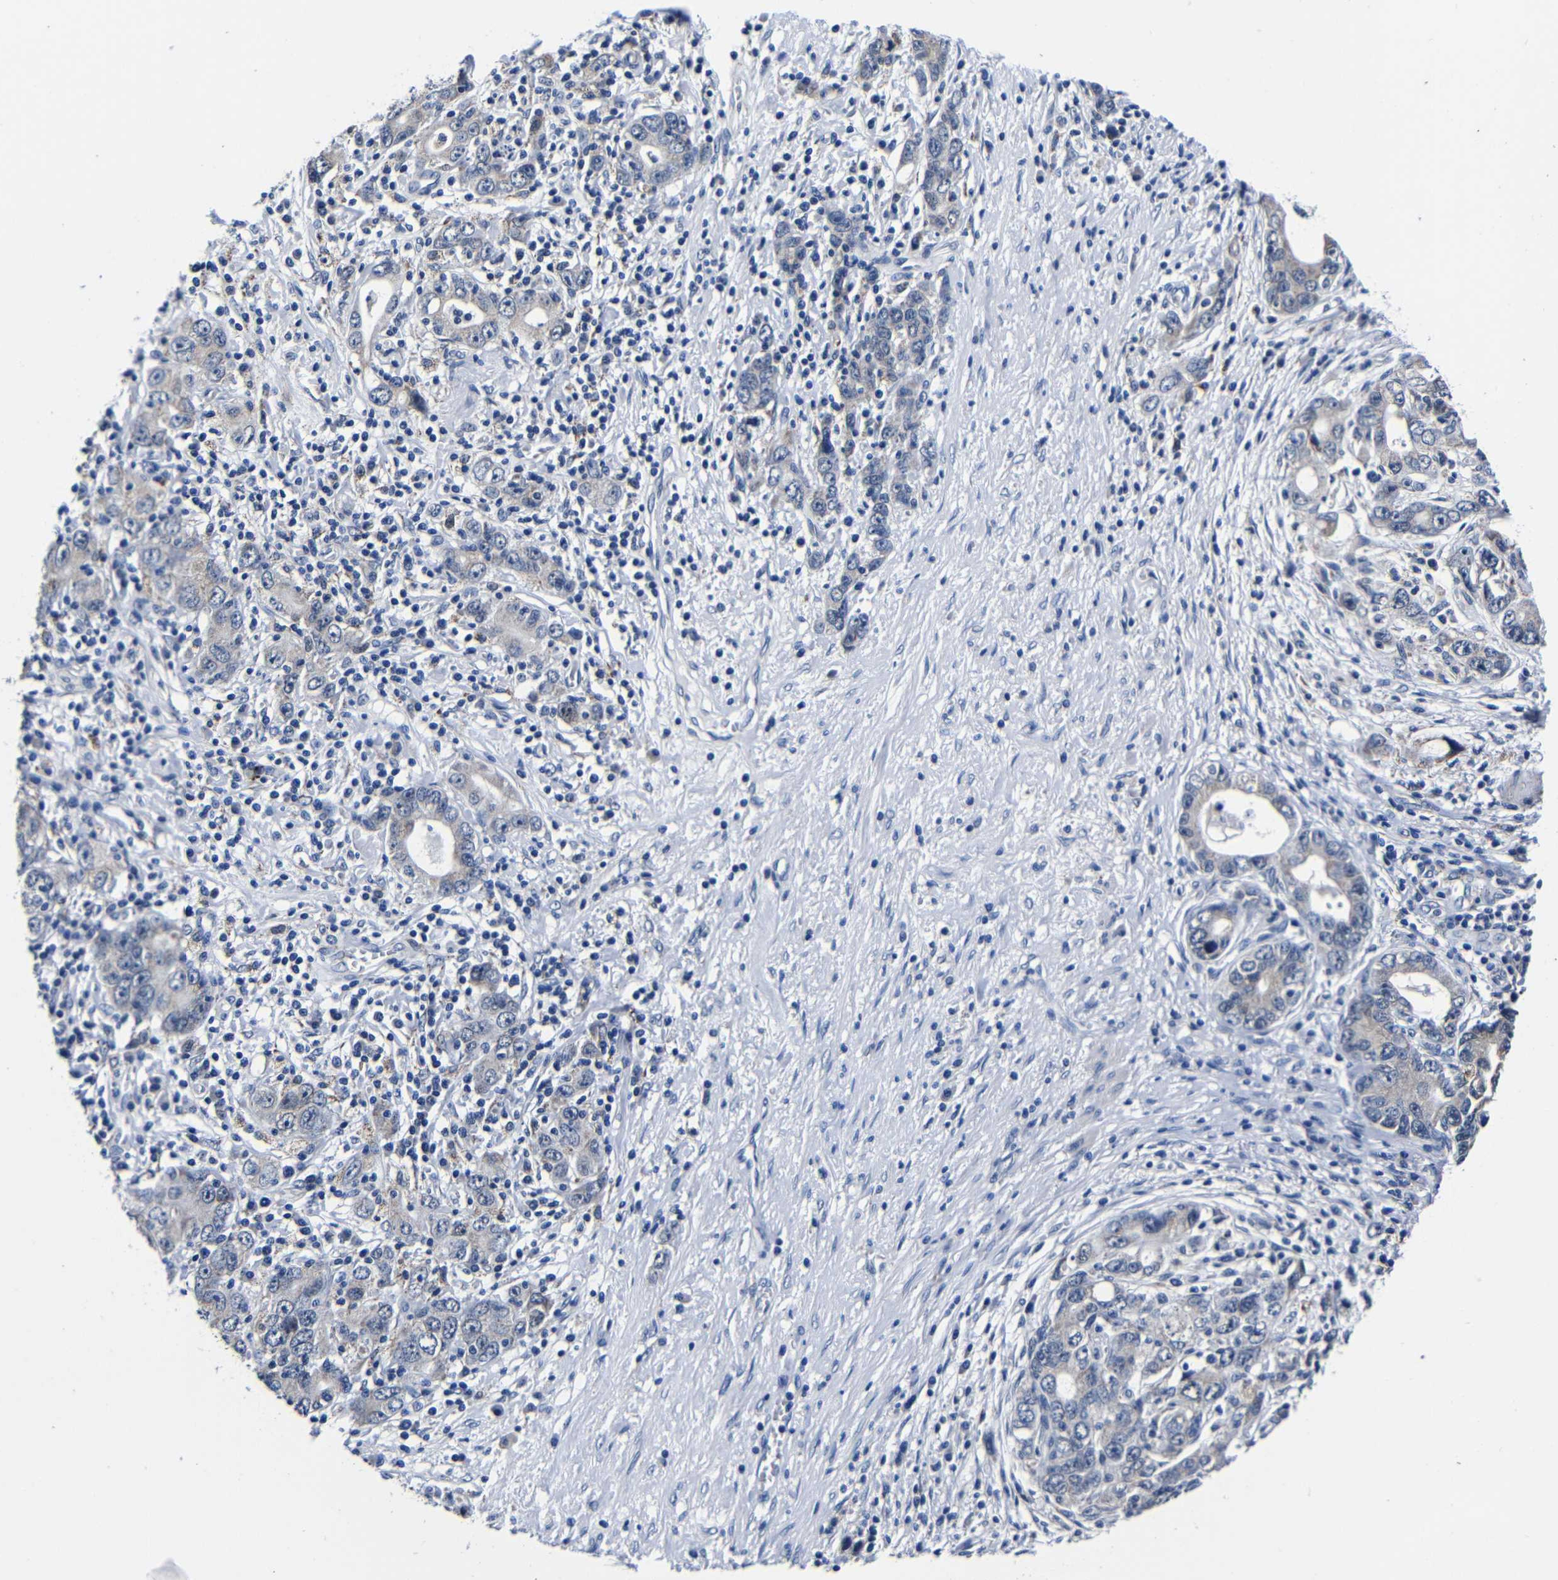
{"staining": {"intensity": "negative", "quantity": "none", "location": "none"}, "tissue": "stomach cancer", "cell_type": "Tumor cells", "image_type": "cancer", "snomed": [{"axis": "morphology", "description": "Adenocarcinoma, NOS"}, {"axis": "topography", "description": "Stomach, lower"}], "caption": "Tumor cells show no significant expression in stomach cancer. (Brightfield microscopy of DAB (3,3'-diaminobenzidine) immunohistochemistry (IHC) at high magnification).", "gene": "DEPP1", "patient": {"sex": "female", "age": 93}}